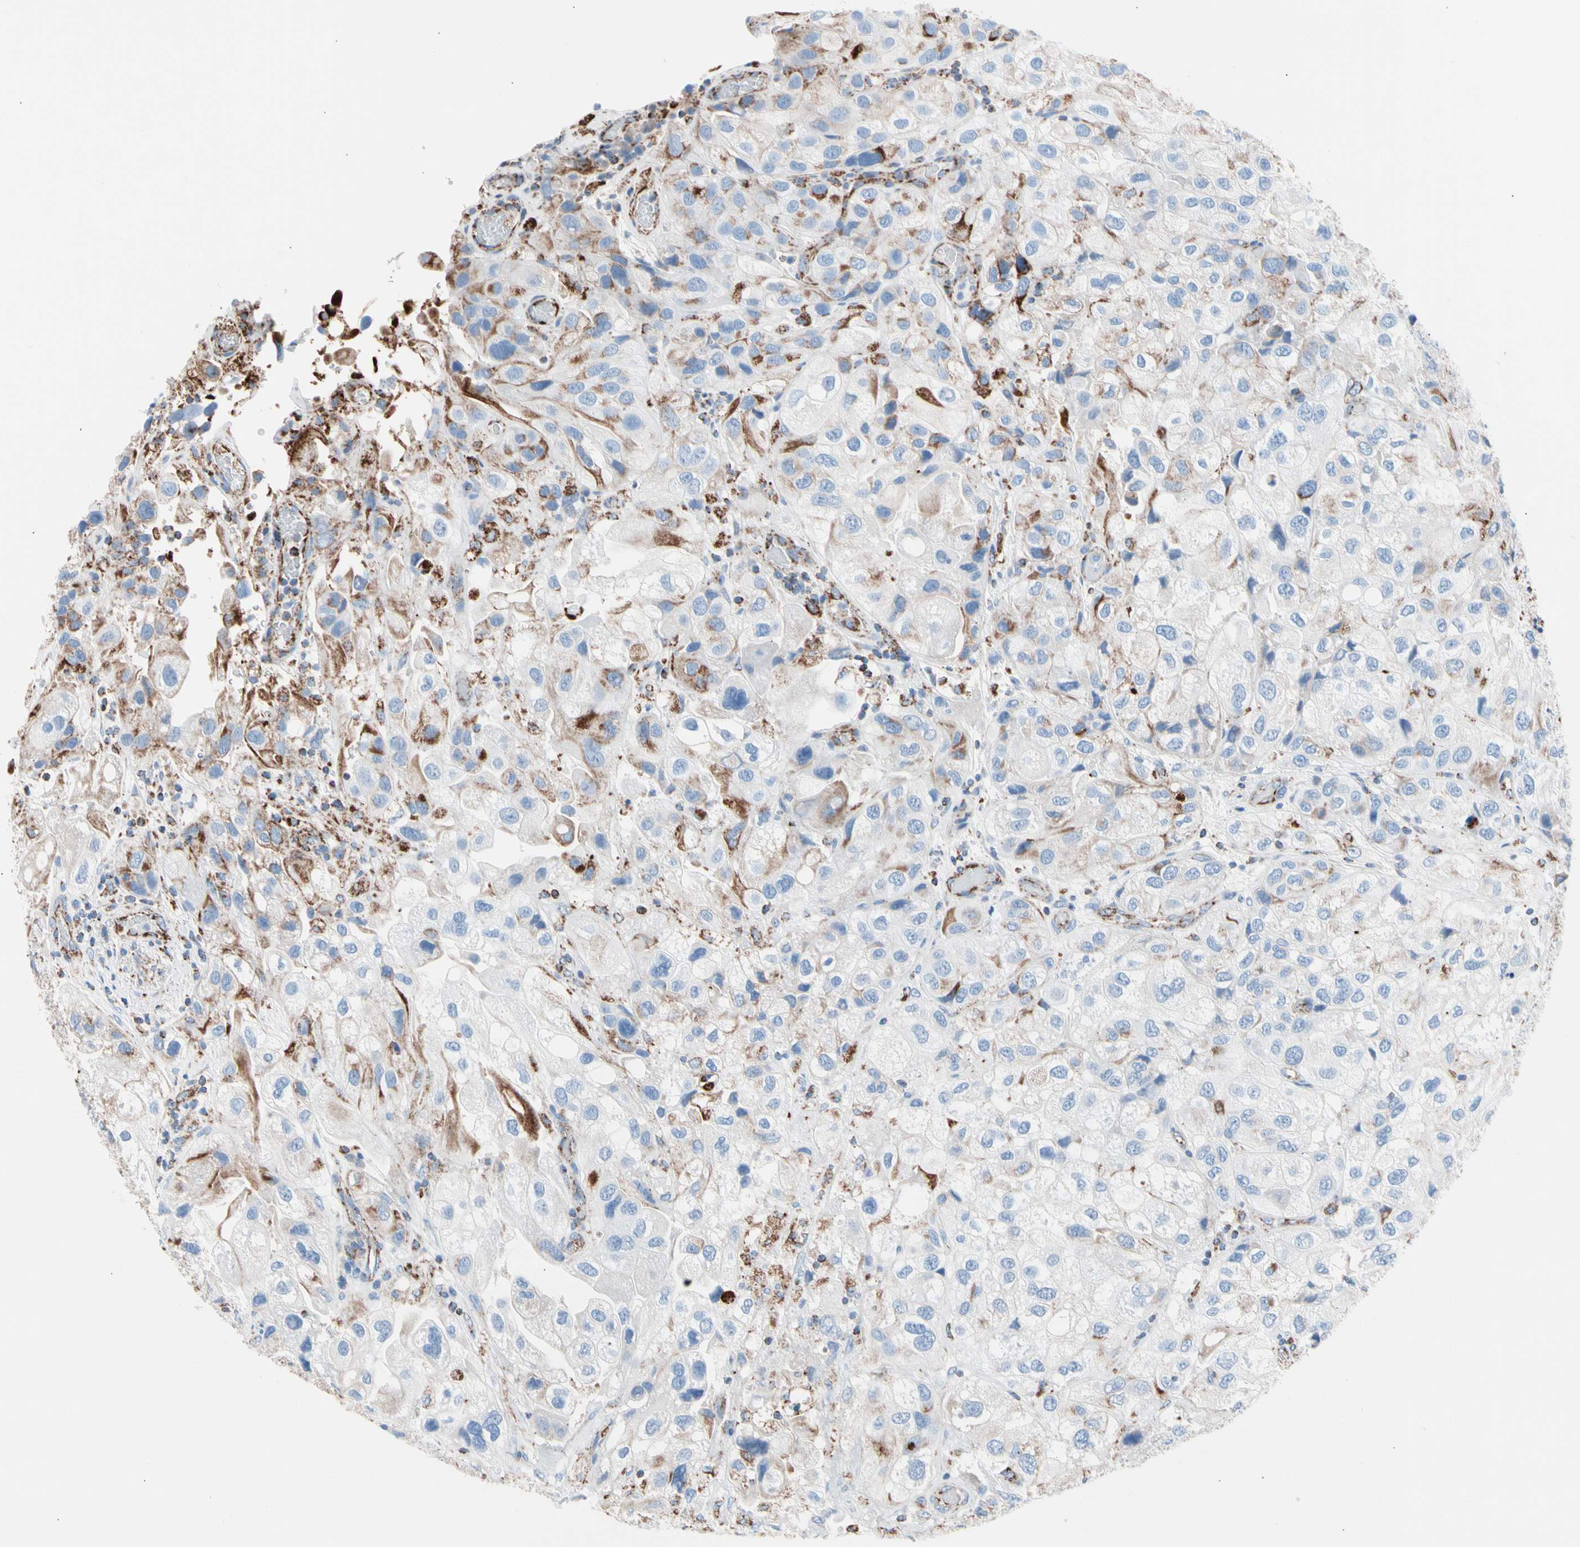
{"staining": {"intensity": "moderate", "quantity": "<25%", "location": "cytoplasmic/membranous"}, "tissue": "urothelial cancer", "cell_type": "Tumor cells", "image_type": "cancer", "snomed": [{"axis": "morphology", "description": "Urothelial carcinoma, High grade"}, {"axis": "topography", "description": "Urinary bladder"}], "caption": "Protein positivity by immunohistochemistry shows moderate cytoplasmic/membranous positivity in about <25% of tumor cells in urothelial carcinoma (high-grade).", "gene": "HK1", "patient": {"sex": "female", "age": 64}}